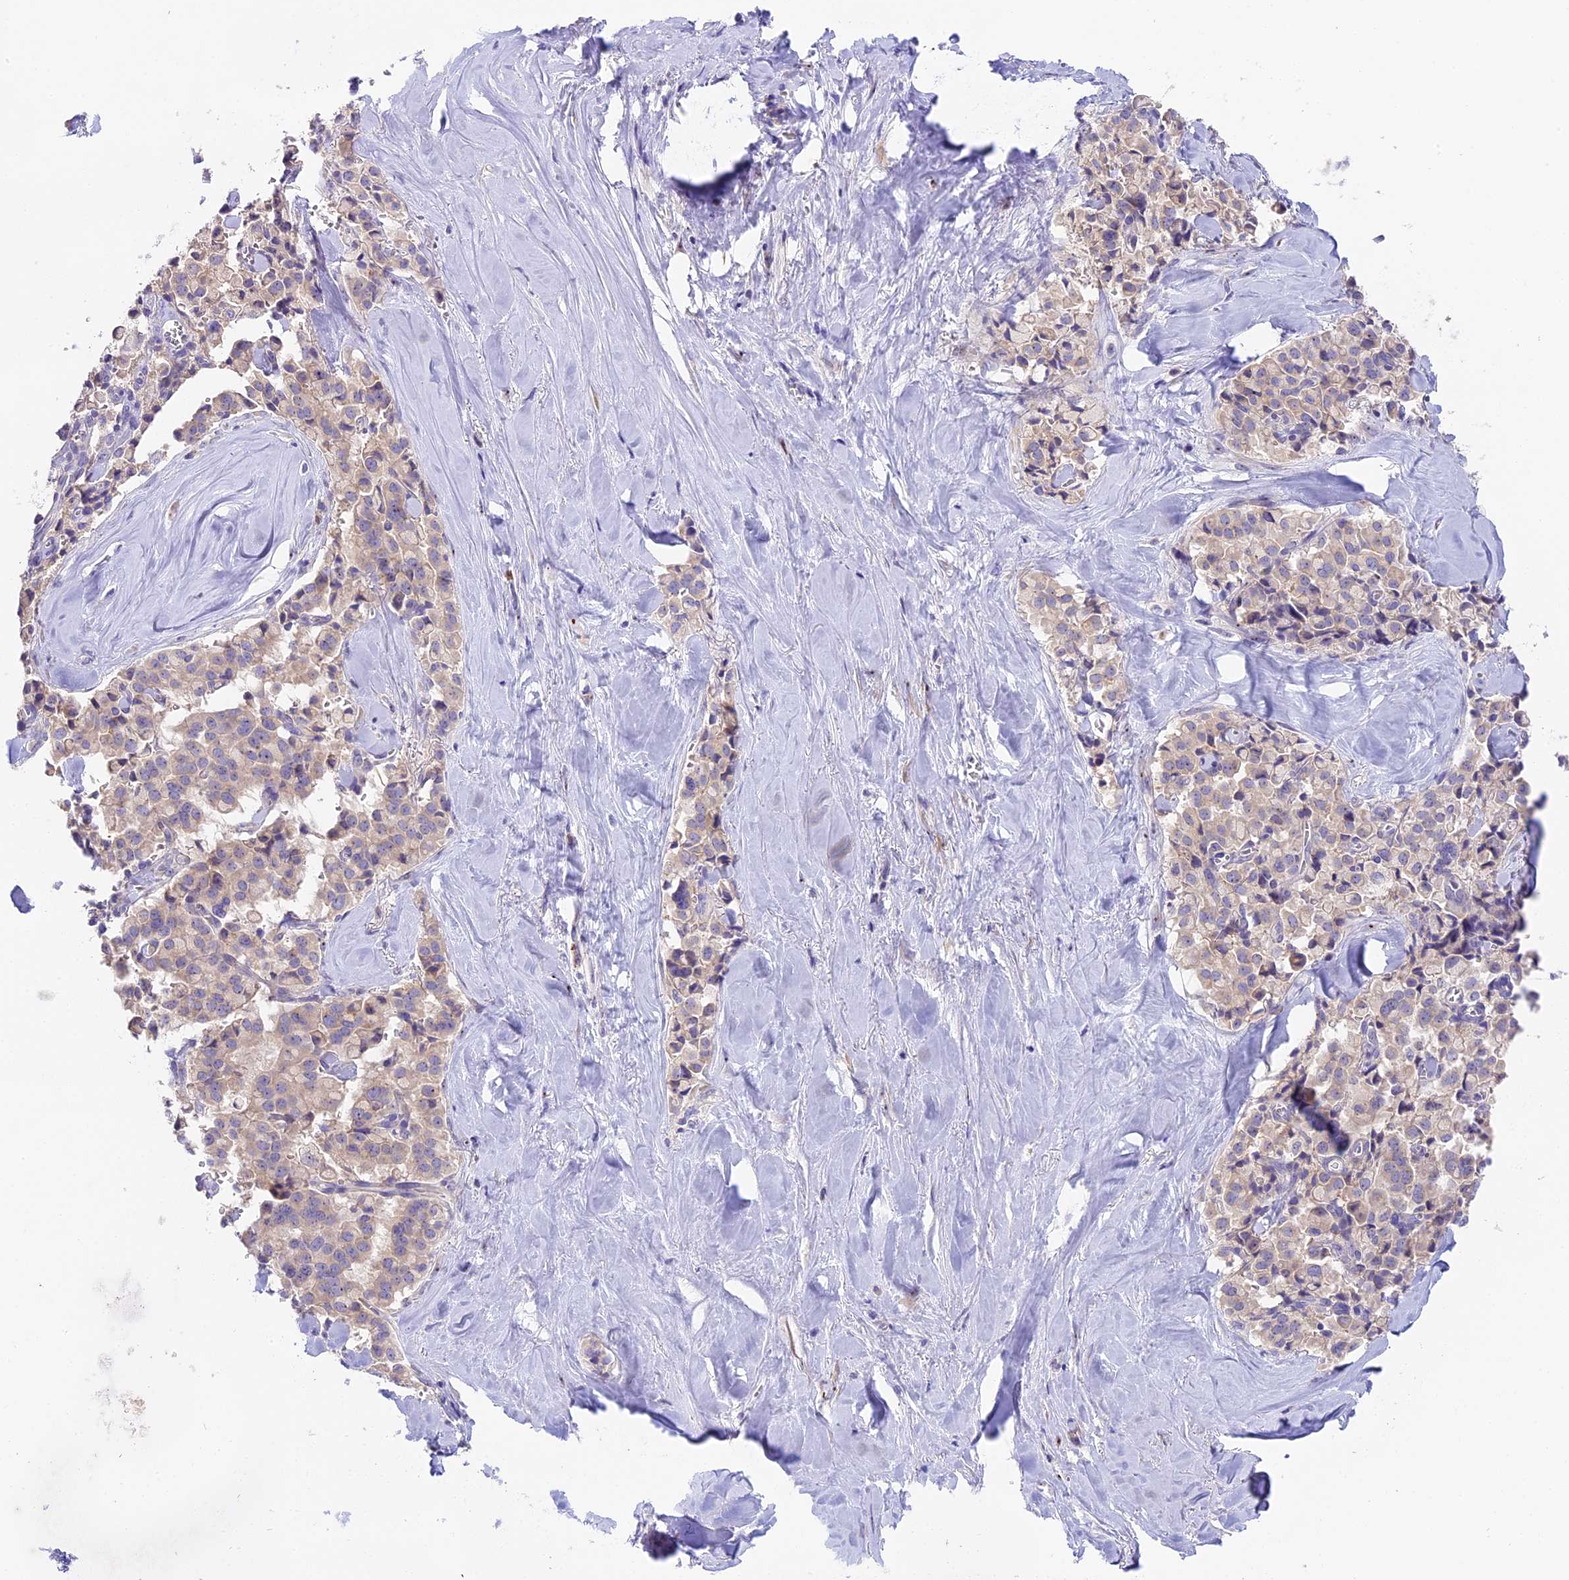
{"staining": {"intensity": "negative", "quantity": "none", "location": "none"}, "tissue": "pancreatic cancer", "cell_type": "Tumor cells", "image_type": "cancer", "snomed": [{"axis": "morphology", "description": "Adenocarcinoma, NOS"}, {"axis": "topography", "description": "Pancreas"}], "caption": "Protein analysis of pancreatic cancer (adenocarcinoma) reveals no significant positivity in tumor cells.", "gene": "RAD51", "patient": {"sex": "male", "age": 65}}